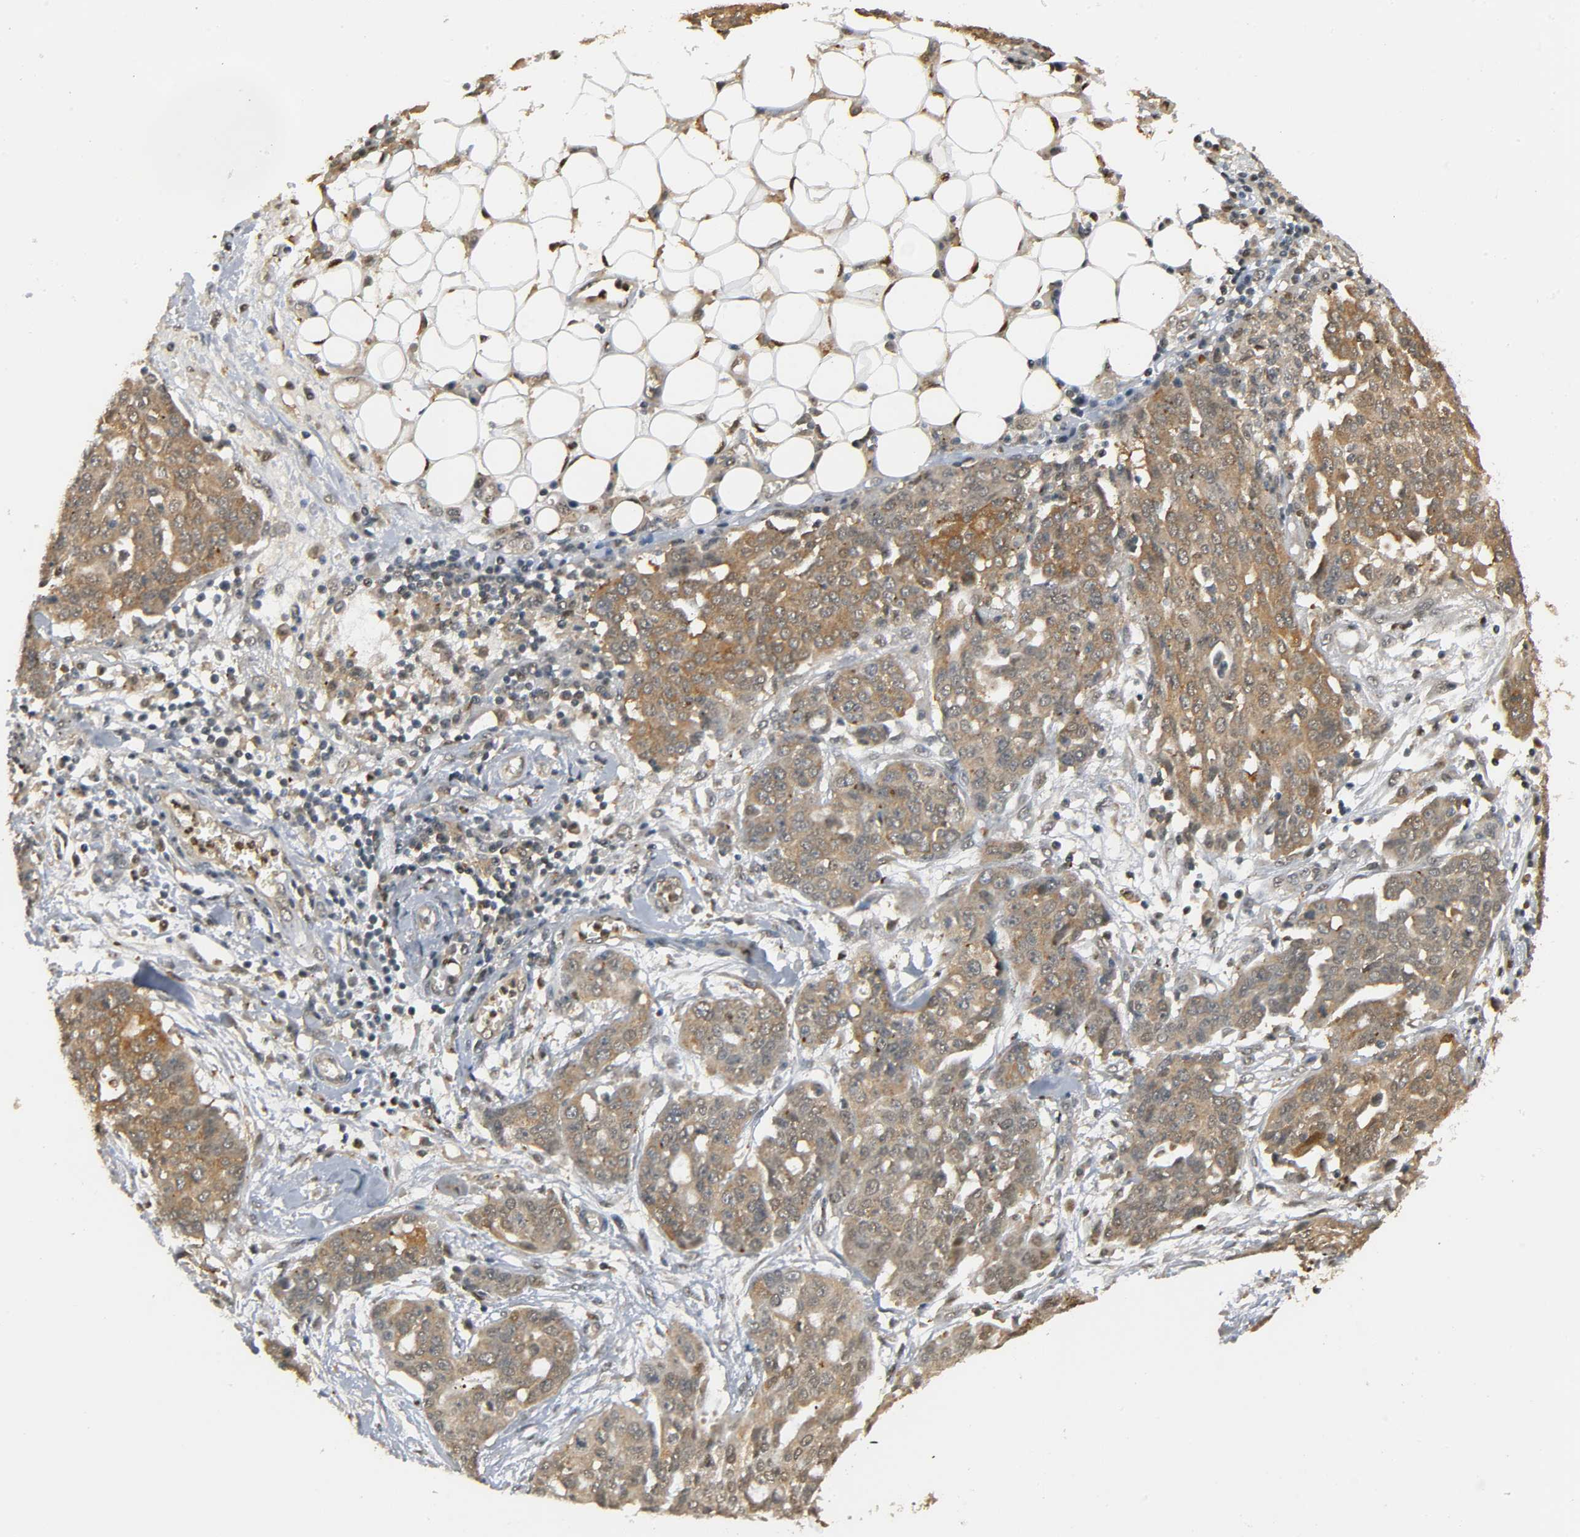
{"staining": {"intensity": "moderate", "quantity": ">75%", "location": "cytoplasmic/membranous"}, "tissue": "ovarian cancer", "cell_type": "Tumor cells", "image_type": "cancer", "snomed": [{"axis": "morphology", "description": "Cystadenocarcinoma, serous, NOS"}, {"axis": "topography", "description": "Soft tissue"}, {"axis": "topography", "description": "Ovary"}], "caption": "A brown stain labels moderate cytoplasmic/membranous positivity of a protein in ovarian serous cystadenocarcinoma tumor cells.", "gene": "ZFPM2", "patient": {"sex": "female", "age": 57}}